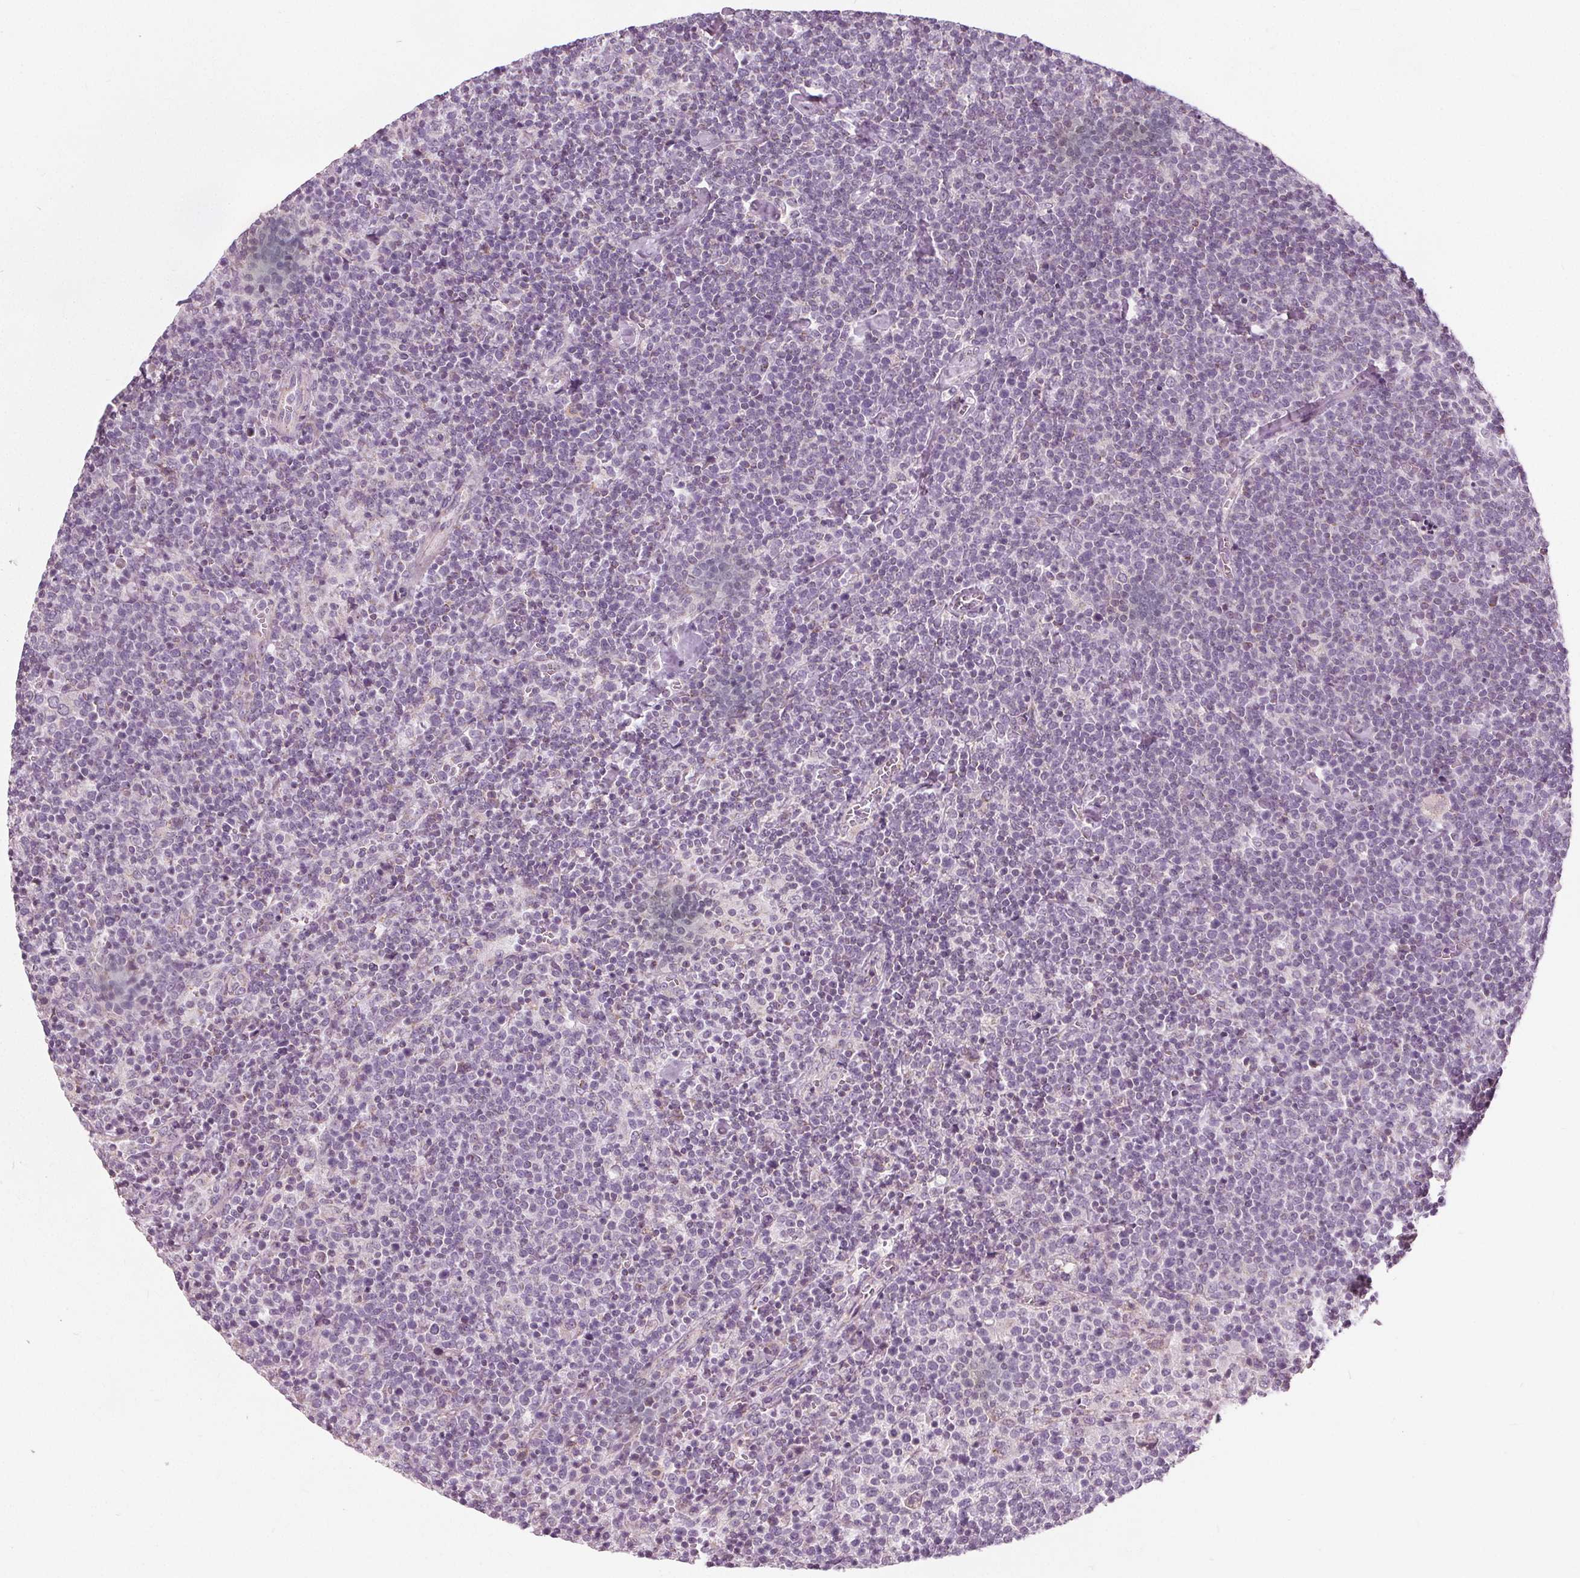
{"staining": {"intensity": "negative", "quantity": "none", "location": "none"}, "tissue": "lymphoma", "cell_type": "Tumor cells", "image_type": "cancer", "snomed": [{"axis": "morphology", "description": "Malignant lymphoma, non-Hodgkin's type, High grade"}, {"axis": "topography", "description": "Lymph node"}], "caption": "Immunohistochemistry micrograph of high-grade malignant lymphoma, non-Hodgkin's type stained for a protein (brown), which demonstrates no staining in tumor cells.", "gene": "ECI2", "patient": {"sex": "male", "age": 61}}